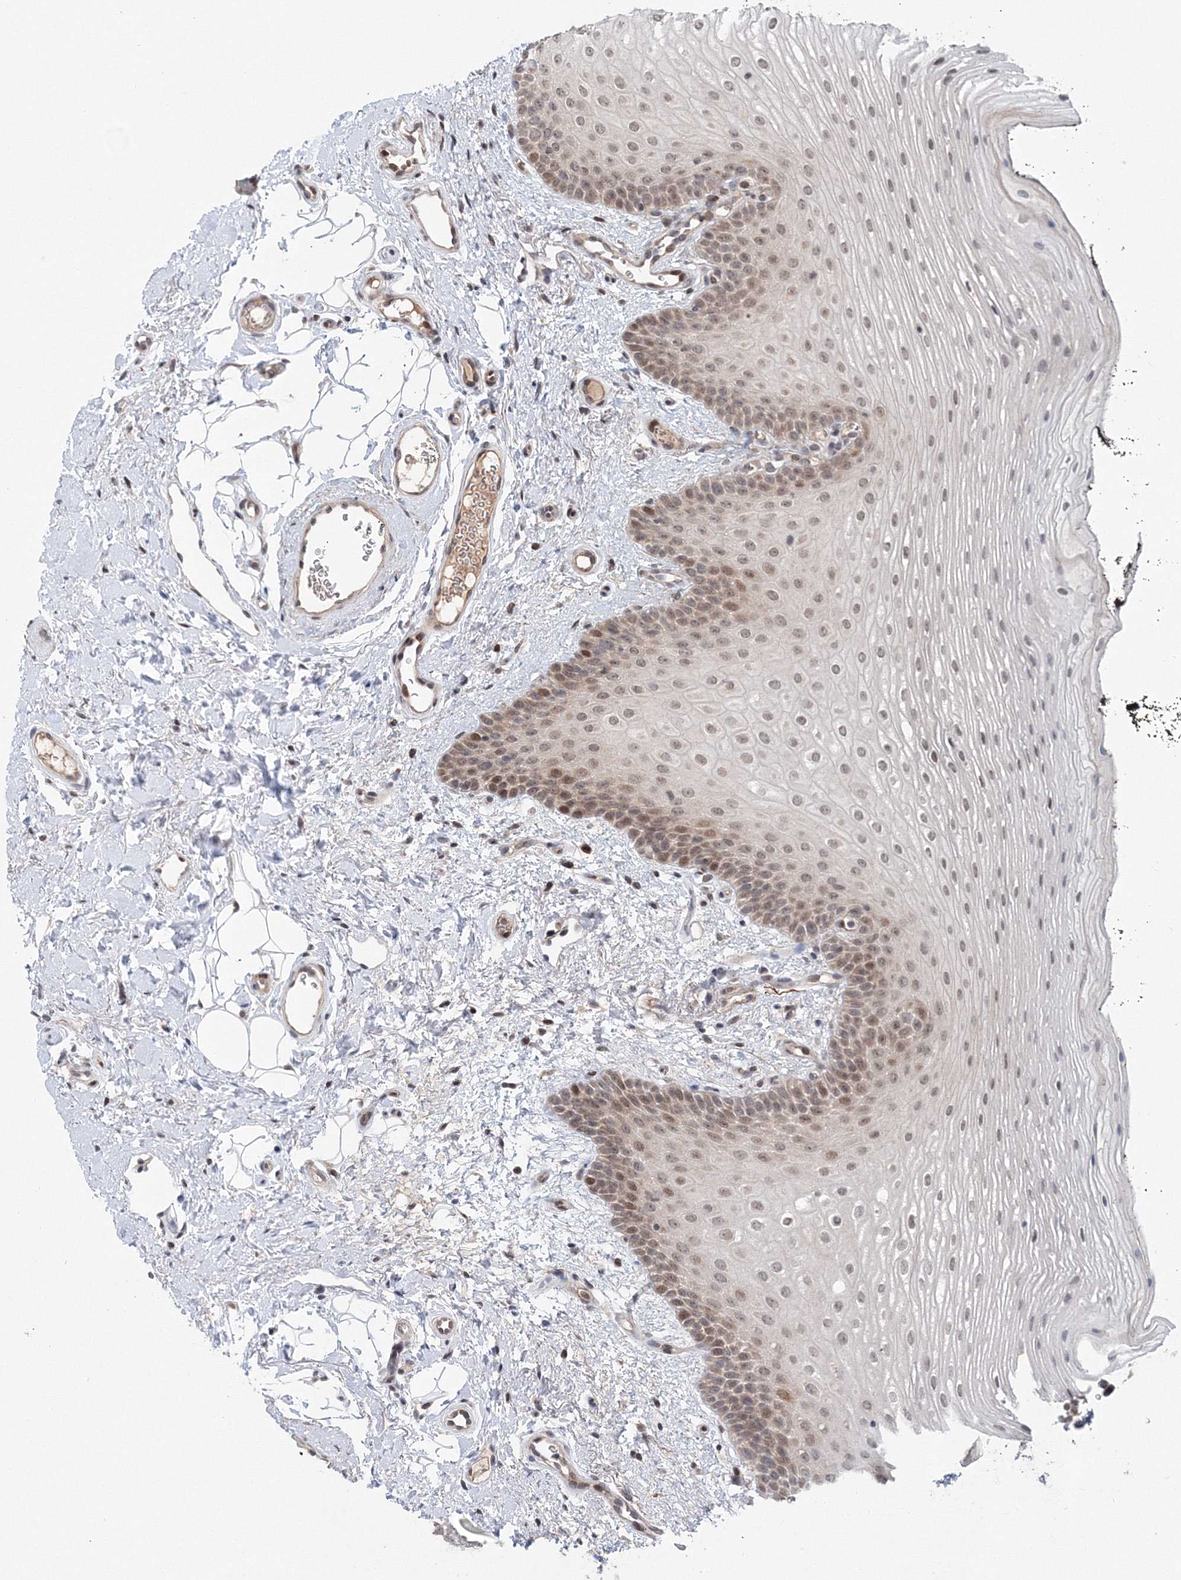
{"staining": {"intensity": "moderate", "quantity": "25%-75%", "location": "nuclear"}, "tissue": "oral mucosa", "cell_type": "Squamous epithelial cells", "image_type": "normal", "snomed": [{"axis": "morphology", "description": "No evidence of malignacy"}, {"axis": "topography", "description": "Oral tissue"}, {"axis": "topography", "description": "Head-Neck"}], "caption": "This micrograph displays IHC staining of unremarkable human oral mucosa, with medium moderate nuclear expression in about 25%-75% of squamous epithelial cells.", "gene": "NOA1", "patient": {"sex": "male", "age": 68}}